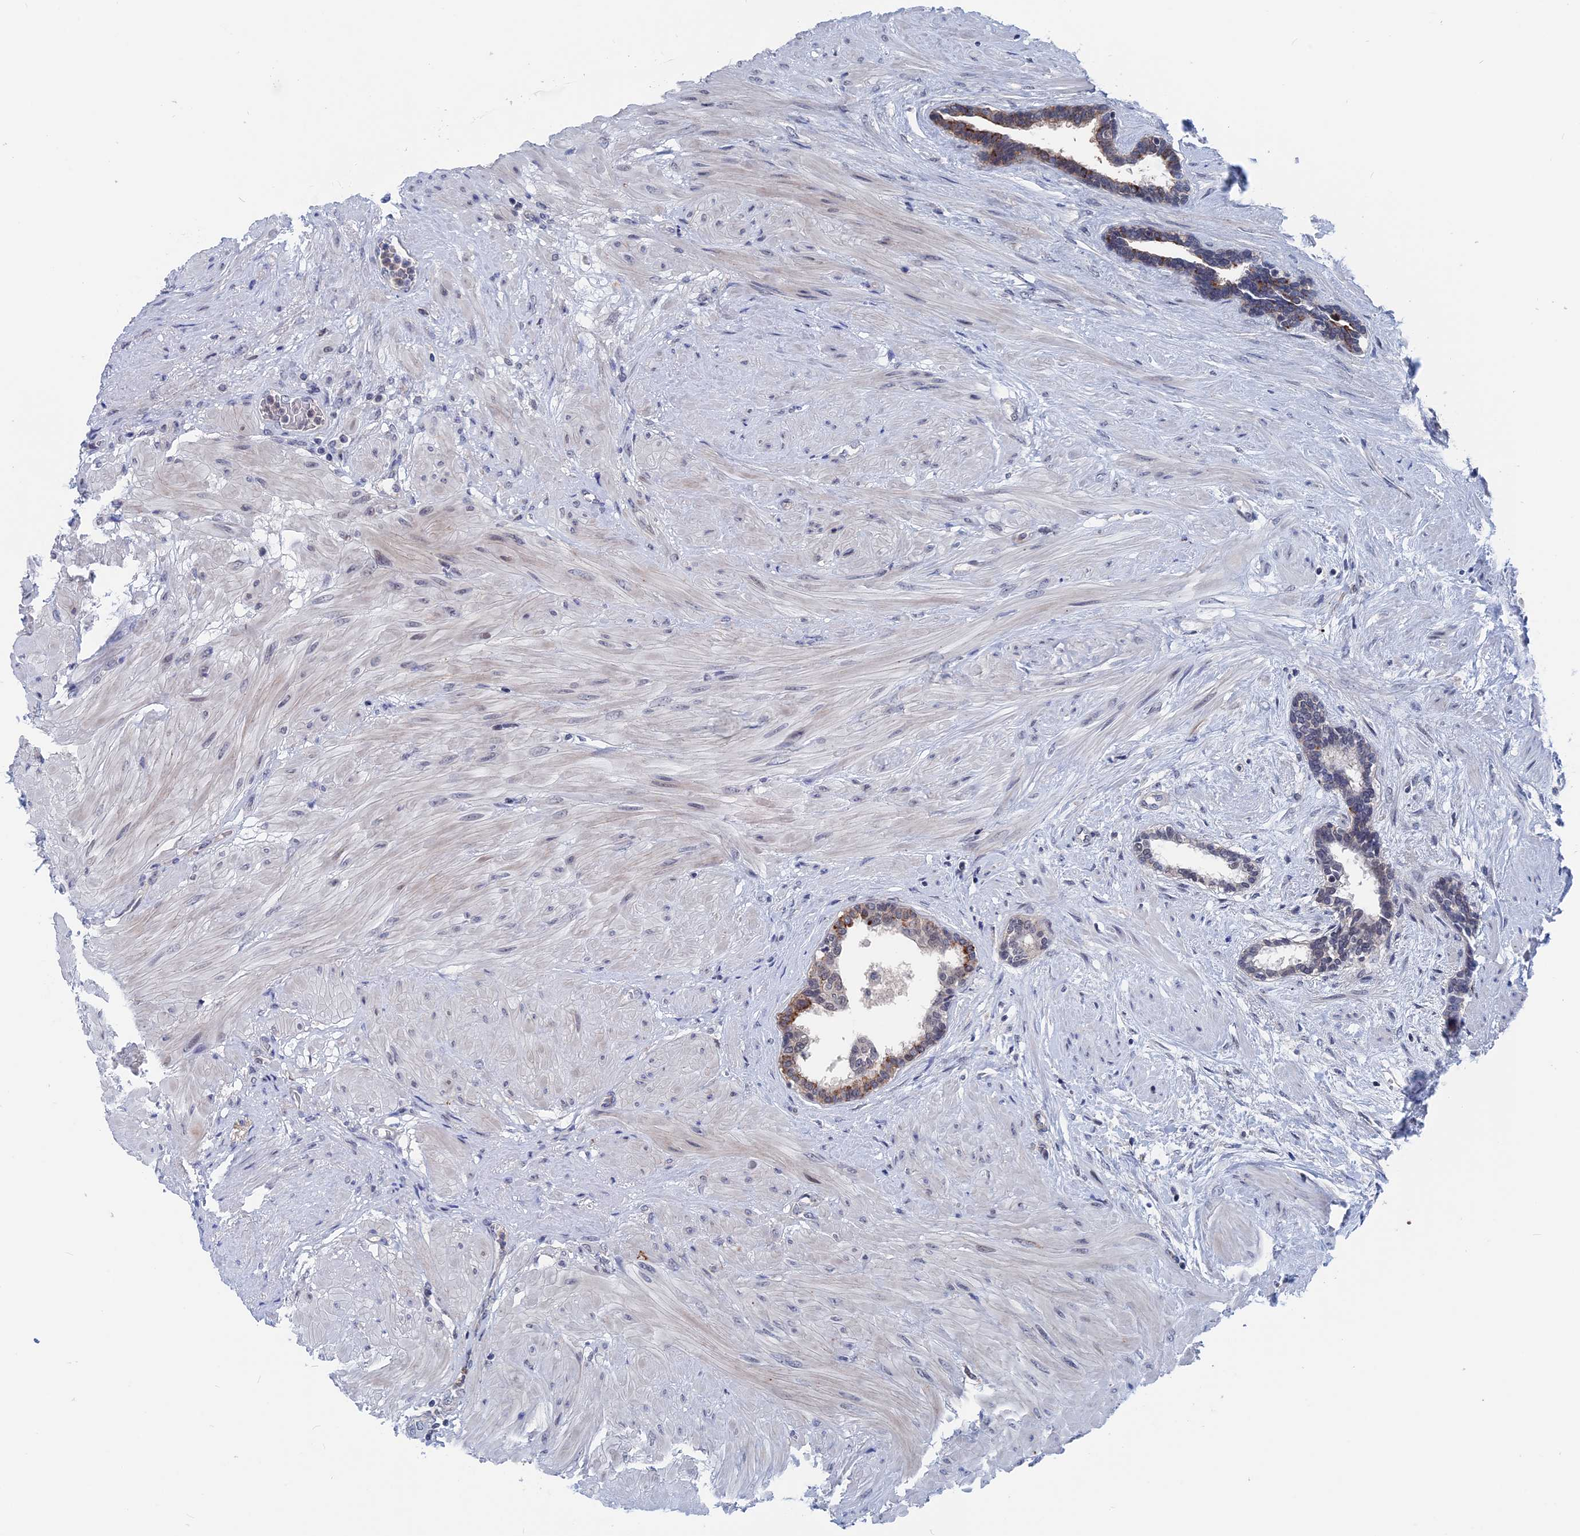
{"staining": {"intensity": "moderate", "quantity": "<25%", "location": "cytoplasmic/membranous"}, "tissue": "prostate", "cell_type": "Glandular cells", "image_type": "normal", "snomed": [{"axis": "morphology", "description": "Normal tissue, NOS"}, {"axis": "topography", "description": "Prostate"}], "caption": "Immunohistochemistry (IHC) micrograph of unremarkable prostate stained for a protein (brown), which reveals low levels of moderate cytoplasmic/membranous expression in about <25% of glandular cells.", "gene": "MARCHF3", "patient": {"sex": "male", "age": 48}}